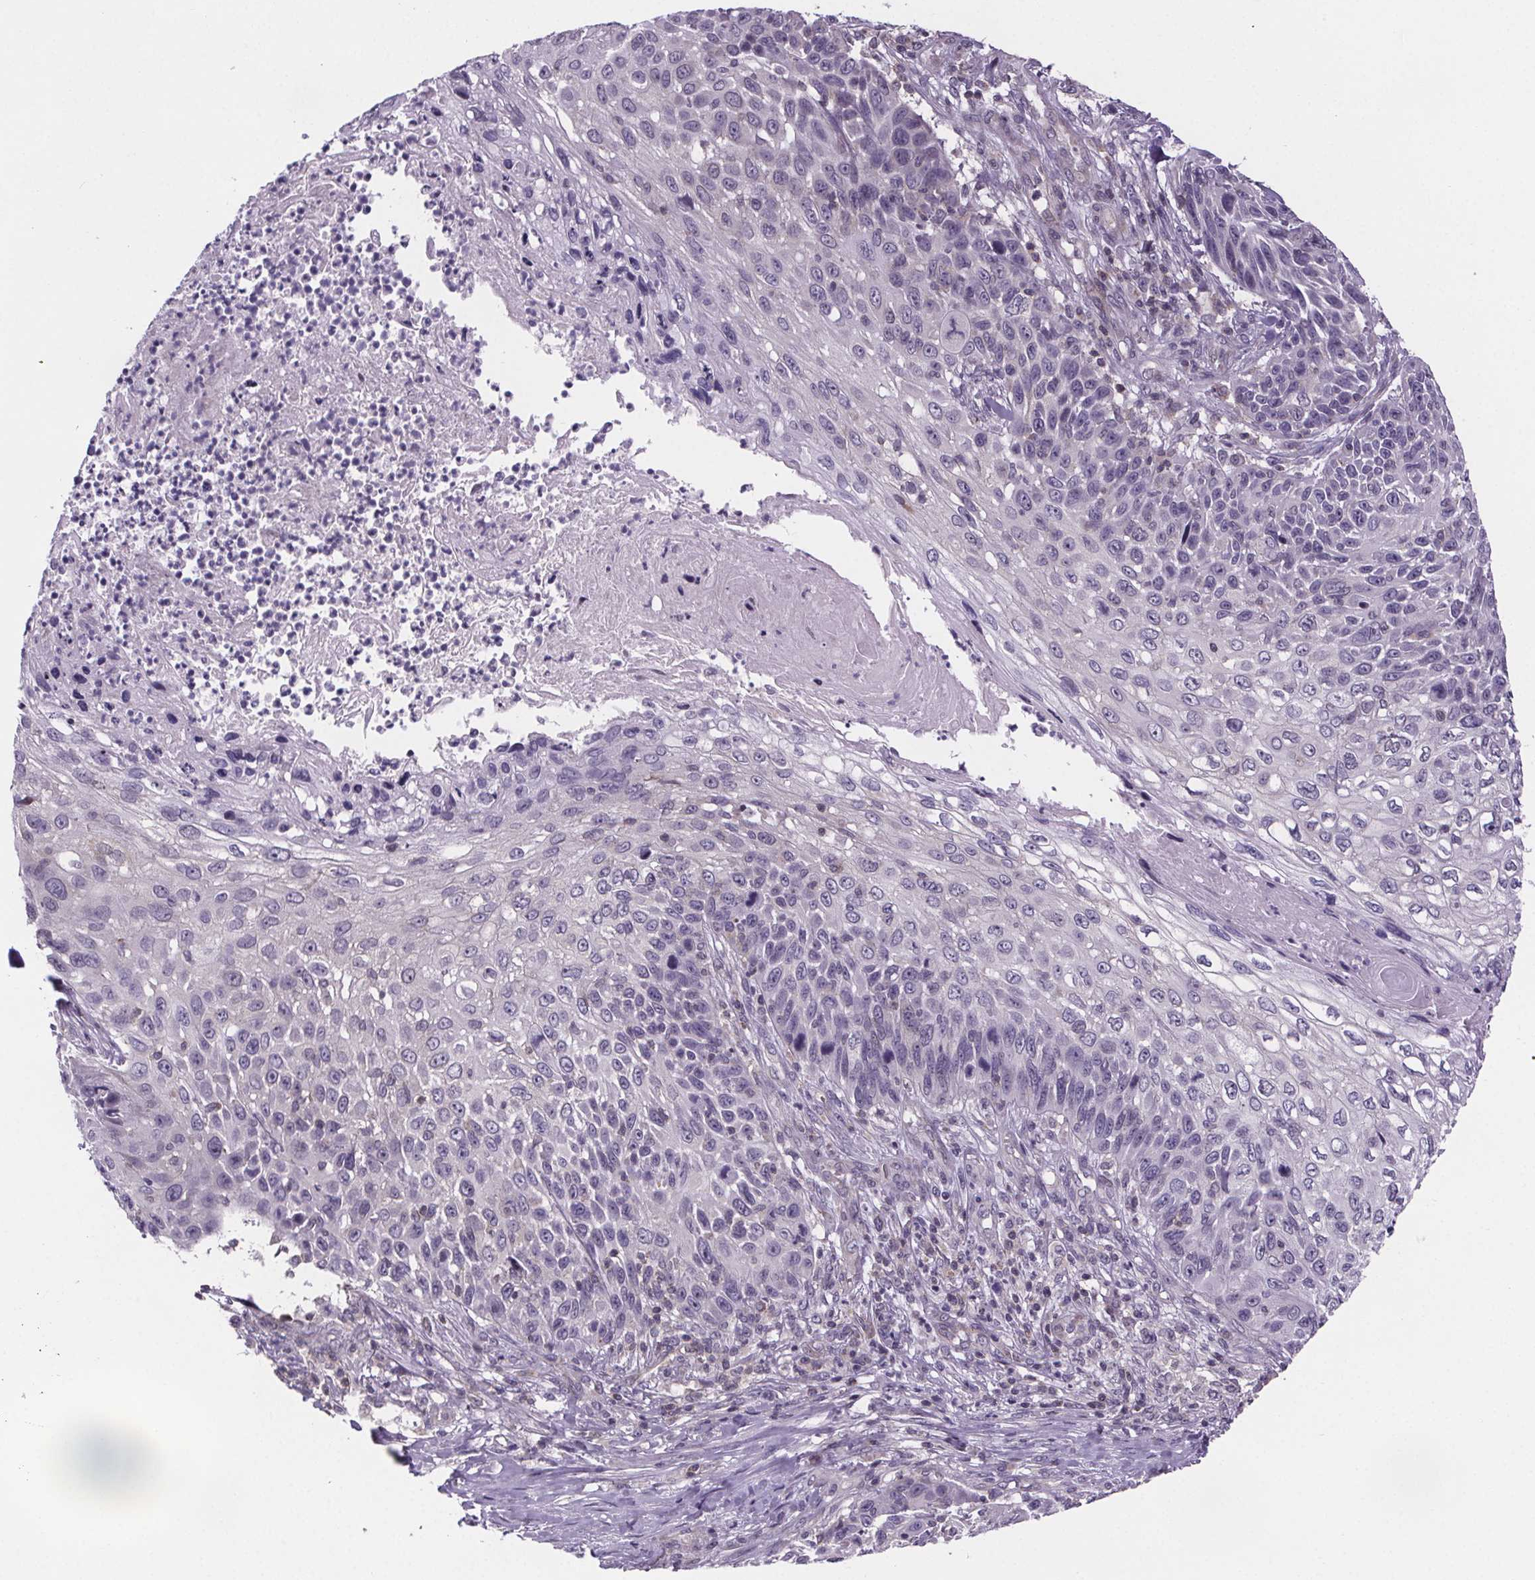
{"staining": {"intensity": "negative", "quantity": "none", "location": "none"}, "tissue": "skin cancer", "cell_type": "Tumor cells", "image_type": "cancer", "snomed": [{"axis": "morphology", "description": "Squamous cell carcinoma, NOS"}, {"axis": "topography", "description": "Skin"}], "caption": "Human squamous cell carcinoma (skin) stained for a protein using immunohistochemistry (IHC) displays no expression in tumor cells.", "gene": "TTC12", "patient": {"sex": "male", "age": 92}}